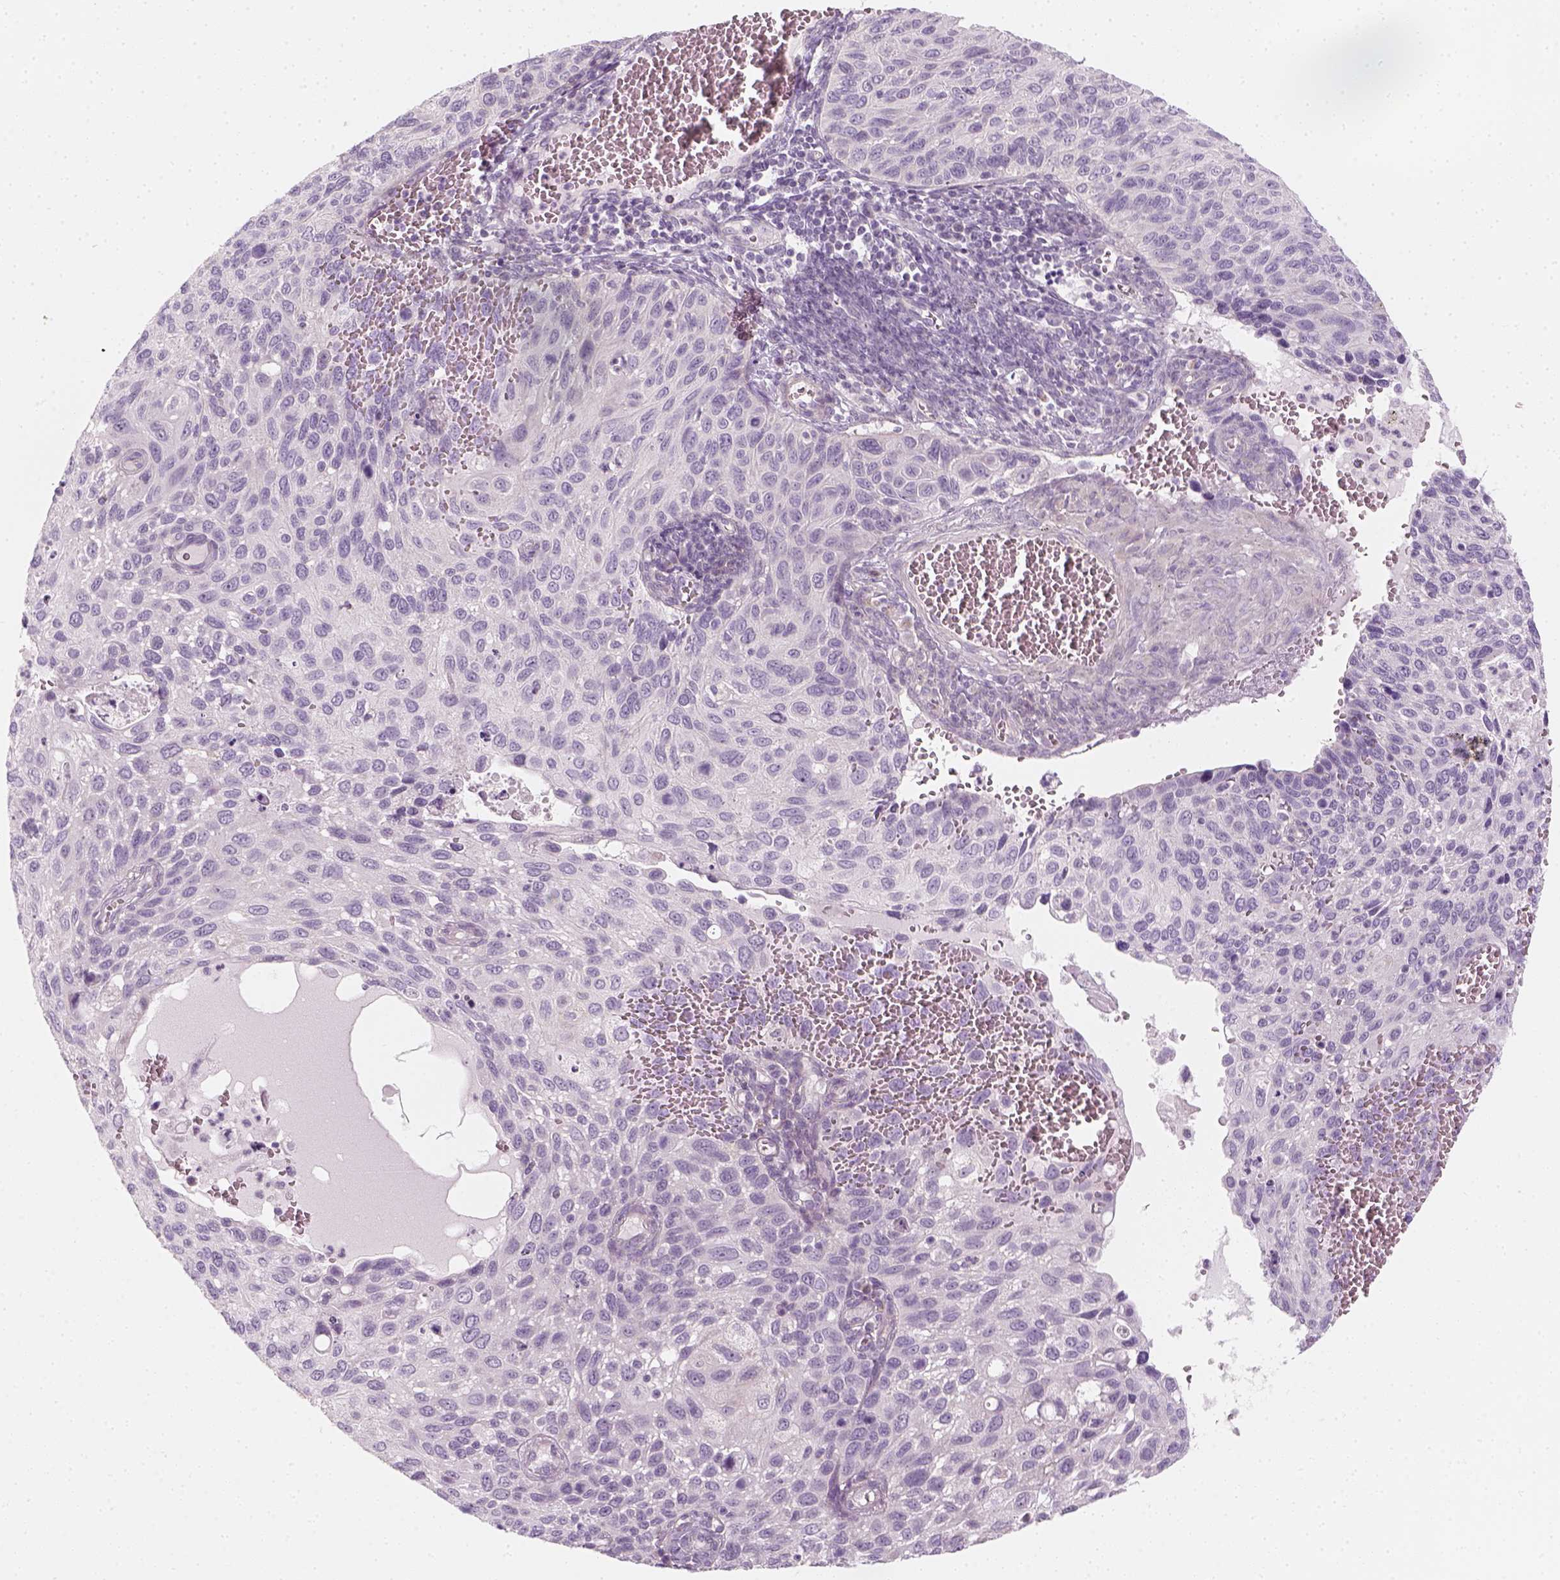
{"staining": {"intensity": "negative", "quantity": "none", "location": "none"}, "tissue": "cervical cancer", "cell_type": "Tumor cells", "image_type": "cancer", "snomed": [{"axis": "morphology", "description": "Squamous cell carcinoma, NOS"}, {"axis": "topography", "description": "Cervix"}], "caption": "The photomicrograph exhibits no staining of tumor cells in cervical cancer (squamous cell carcinoma).", "gene": "PRAME", "patient": {"sex": "female", "age": 70}}